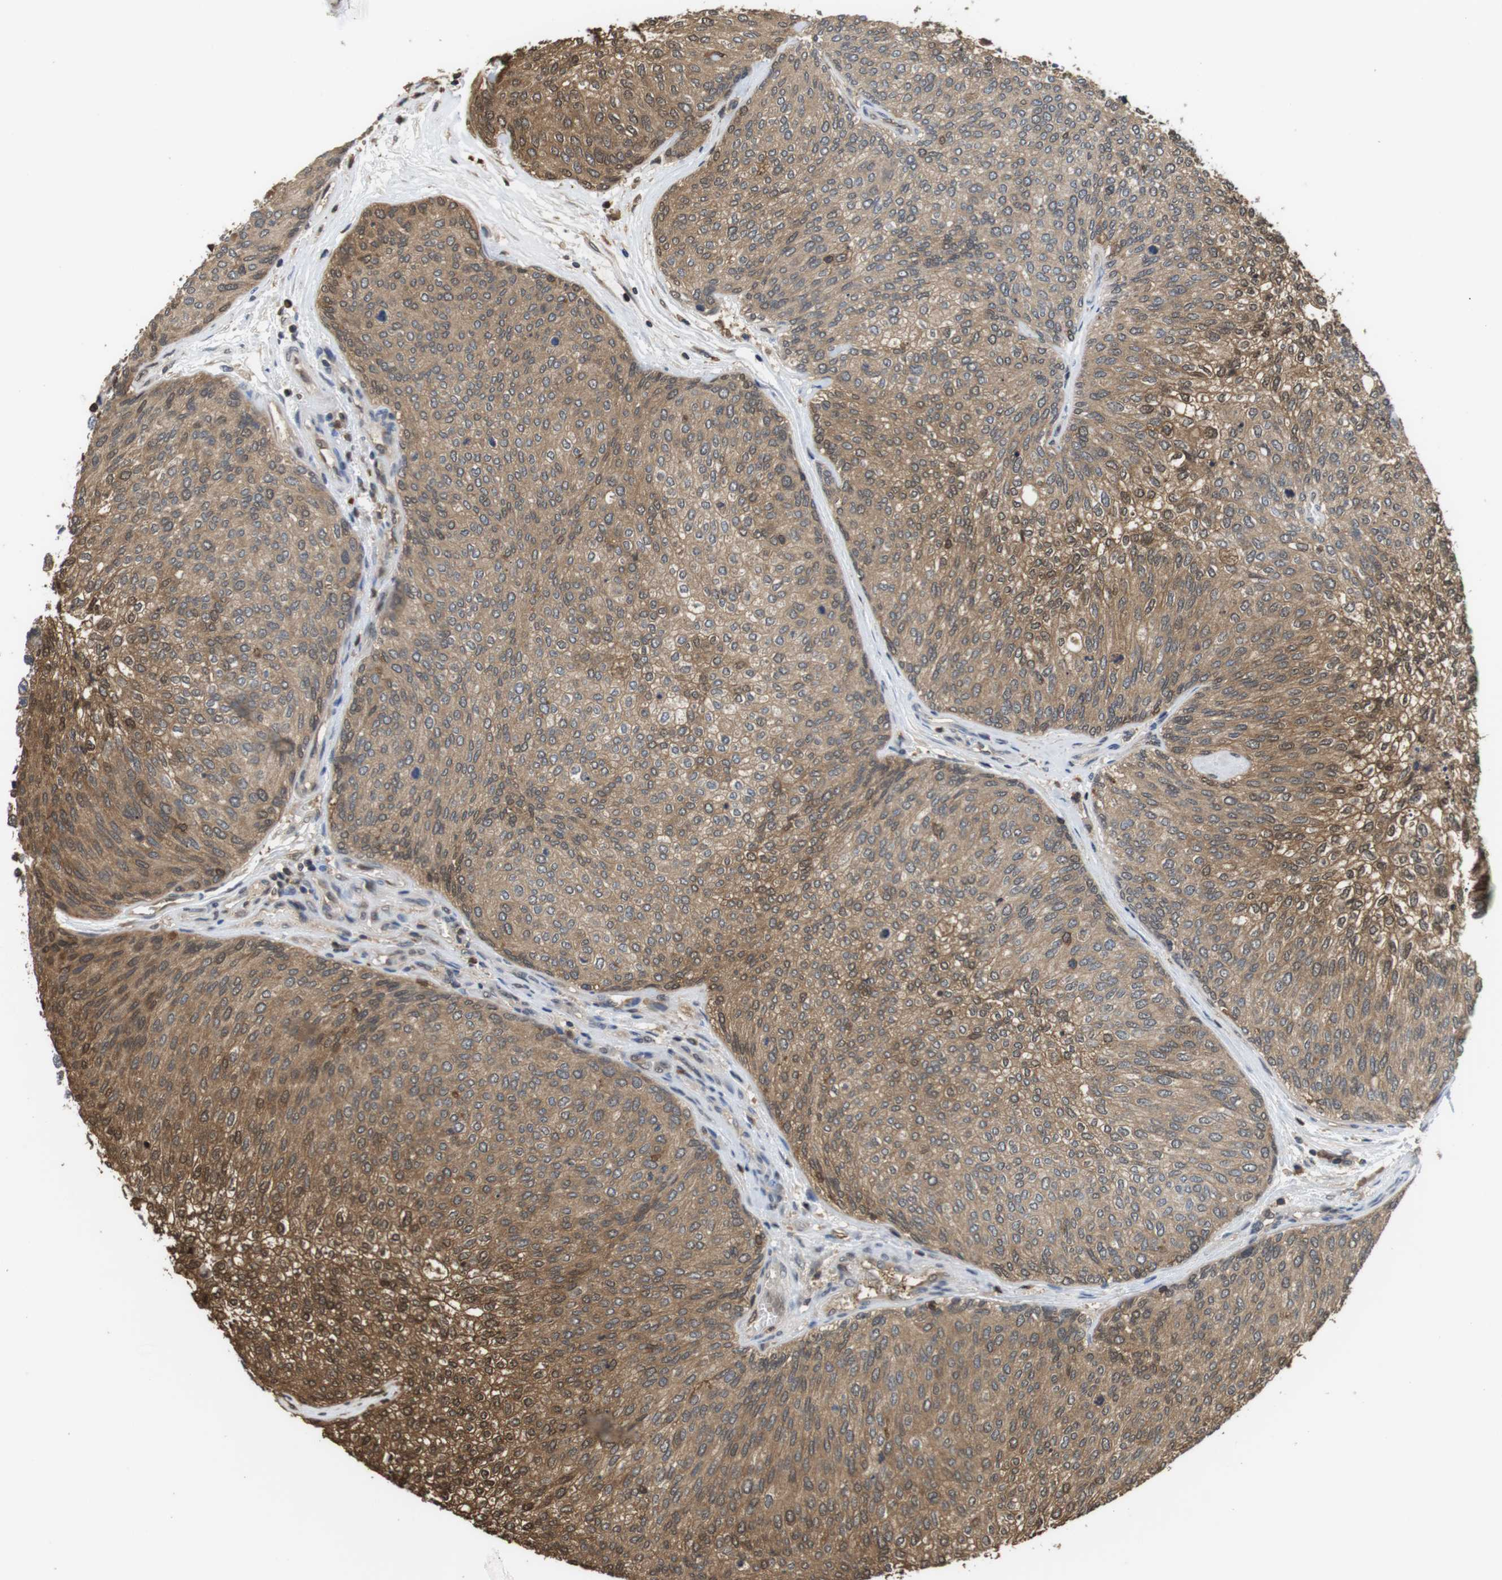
{"staining": {"intensity": "moderate", "quantity": ">75%", "location": "cytoplasmic/membranous,nuclear"}, "tissue": "urothelial cancer", "cell_type": "Tumor cells", "image_type": "cancer", "snomed": [{"axis": "morphology", "description": "Urothelial carcinoma, Low grade"}, {"axis": "topography", "description": "Urinary bladder"}], "caption": "IHC of urothelial carcinoma (low-grade) displays medium levels of moderate cytoplasmic/membranous and nuclear positivity in about >75% of tumor cells.", "gene": "LDHA", "patient": {"sex": "female", "age": 79}}